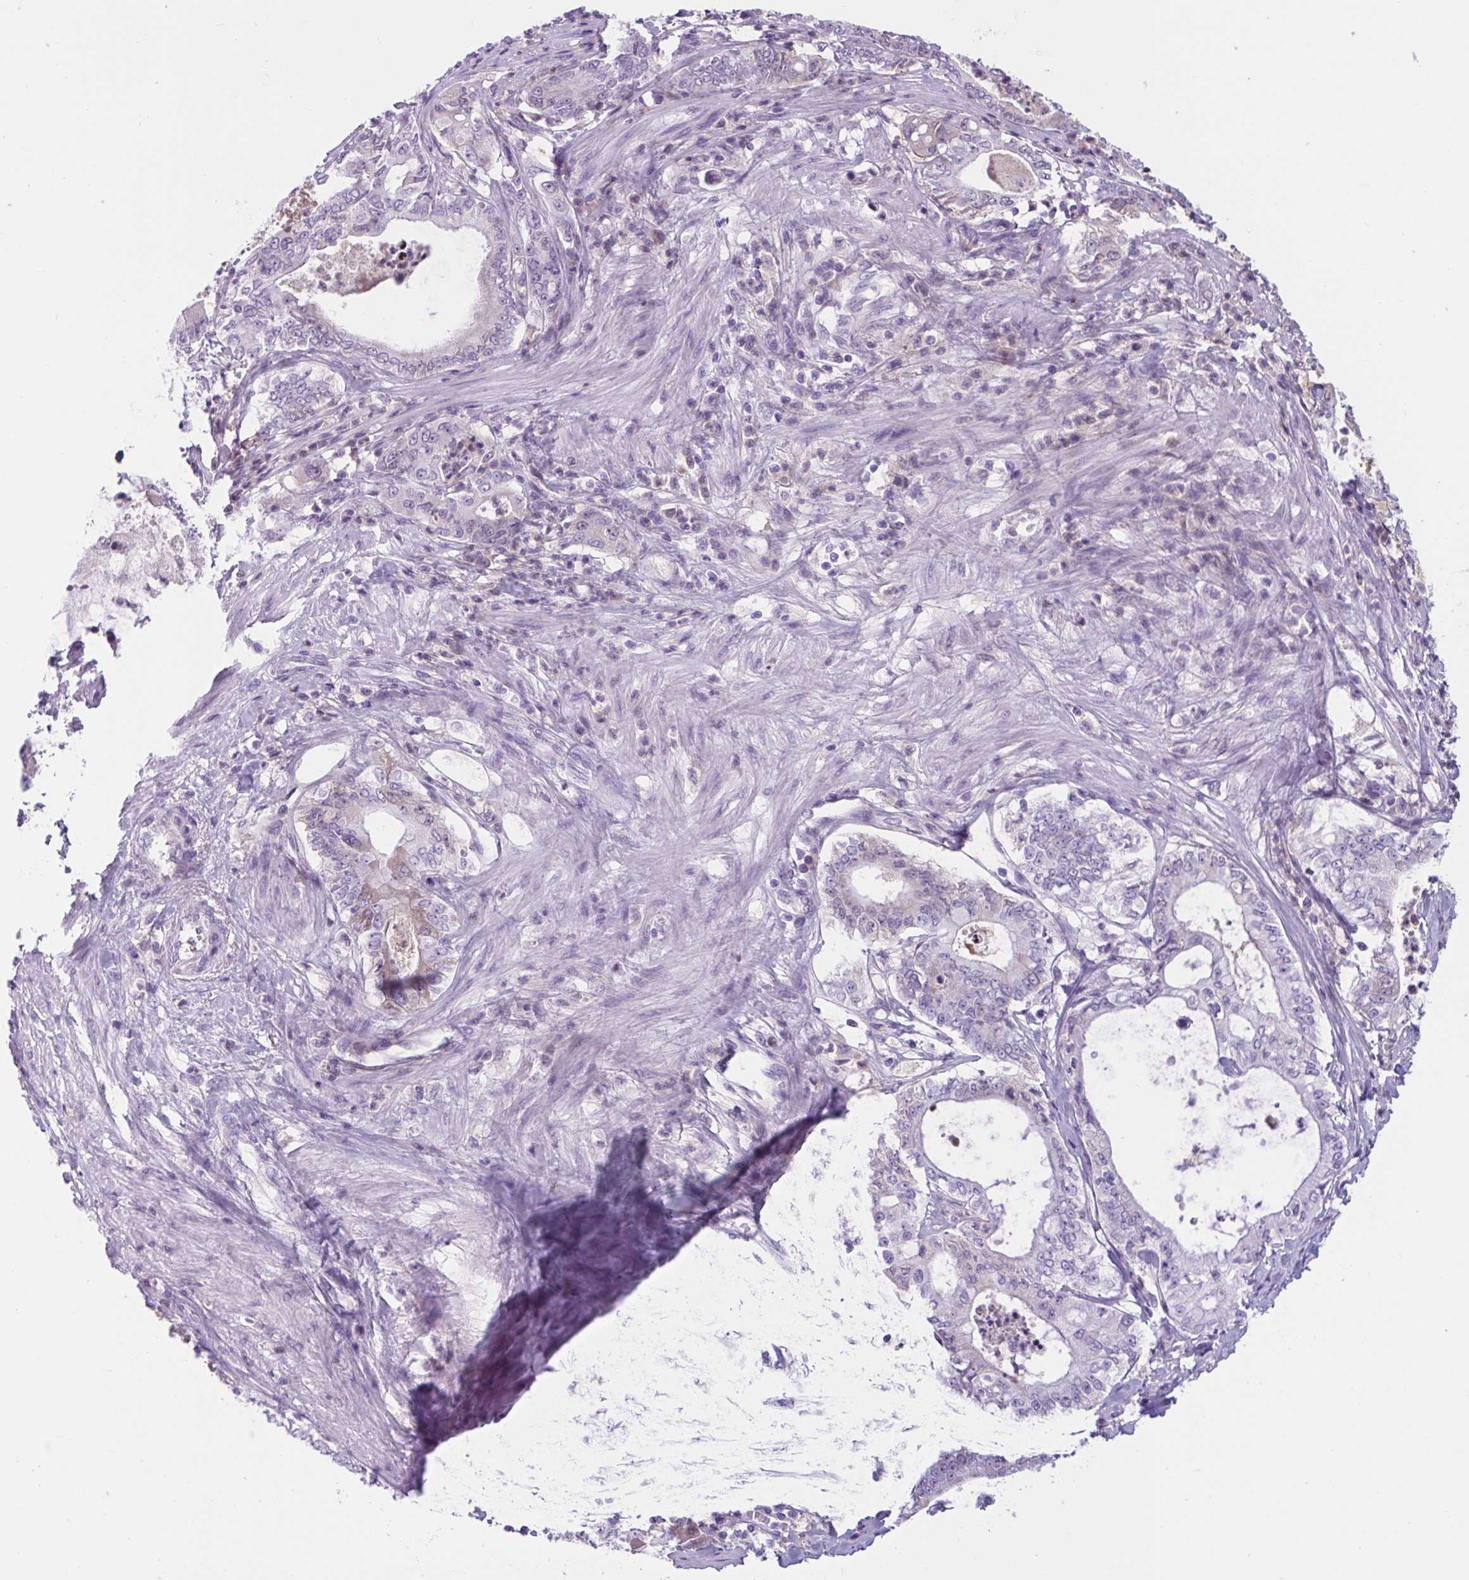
{"staining": {"intensity": "negative", "quantity": "none", "location": "none"}, "tissue": "pancreatic cancer", "cell_type": "Tumor cells", "image_type": "cancer", "snomed": [{"axis": "morphology", "description": "Adenocarcinoma, NOS"}, {"axis": "topography", "description": "Pancreas"}], "caption": "Photomicrograph shows no significant protein expression in tumor cells of pancreatic adenocarcinoma. (DAB (3,3'-diaminobenzidine) immunohistochemistry with hematoxylin counter stain).", "gene": "WNT9B", "patient": {"sex": "male", "age": 71}}